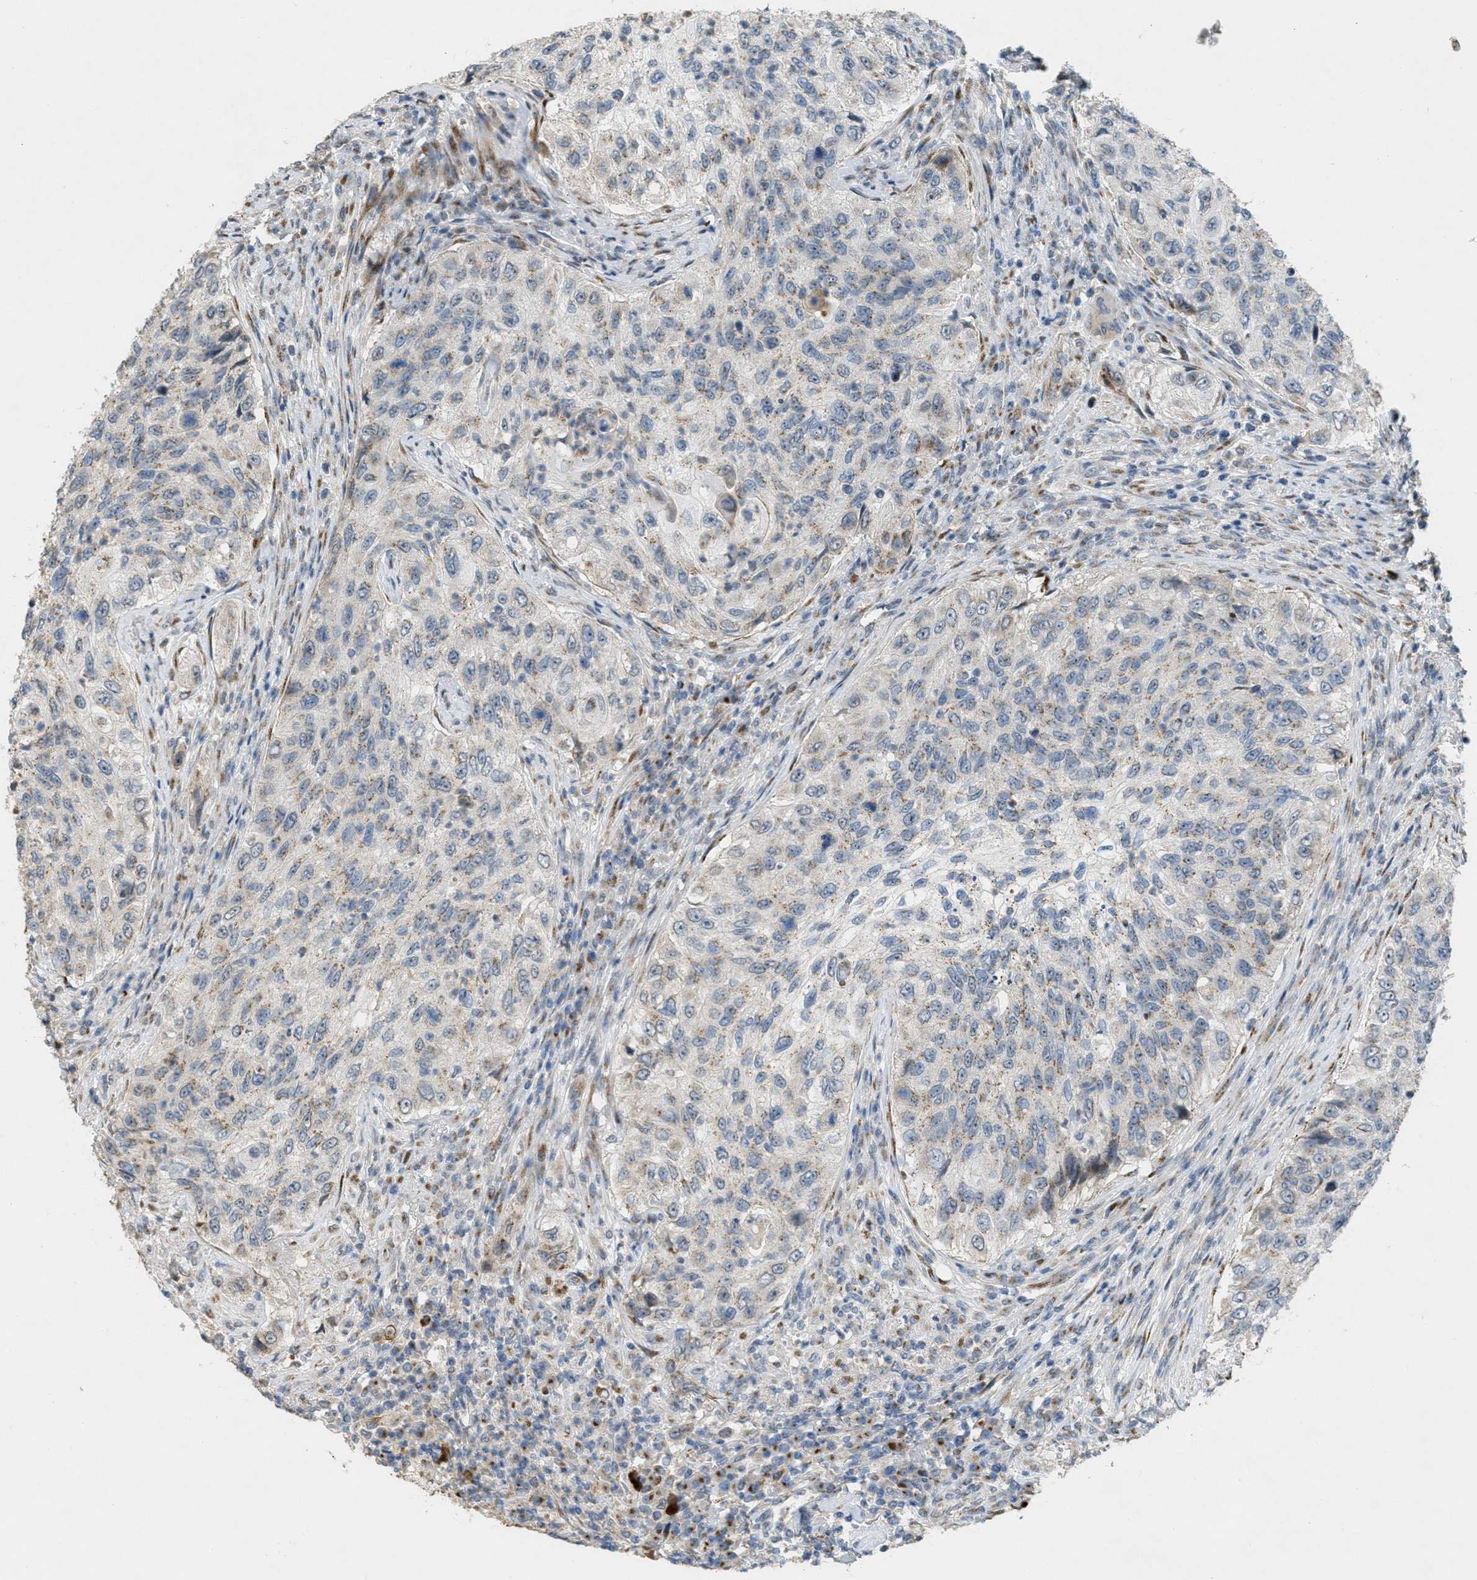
{"staining": {"intensity": "weak", "quantity": "25%-75%", "location": "cytoplasmic/membranous"}, "tissue": "urothelial cancer", "cell_type": "Tumor cells", "image_type": "cancer", "snomed": [{"axis": "morphology", "description": "Urothelial carcinoma, High grade"}, {"axis": "topography", "description": "Urinary bladder"}], "caption": "Protein expression analysis of urothelial cancer shows weak cytoplasmic/membranous staining in about 25%-75% of tumor cells.", "gene": "ZFPL1", "patient": {"sex": "female", "age": 60}}